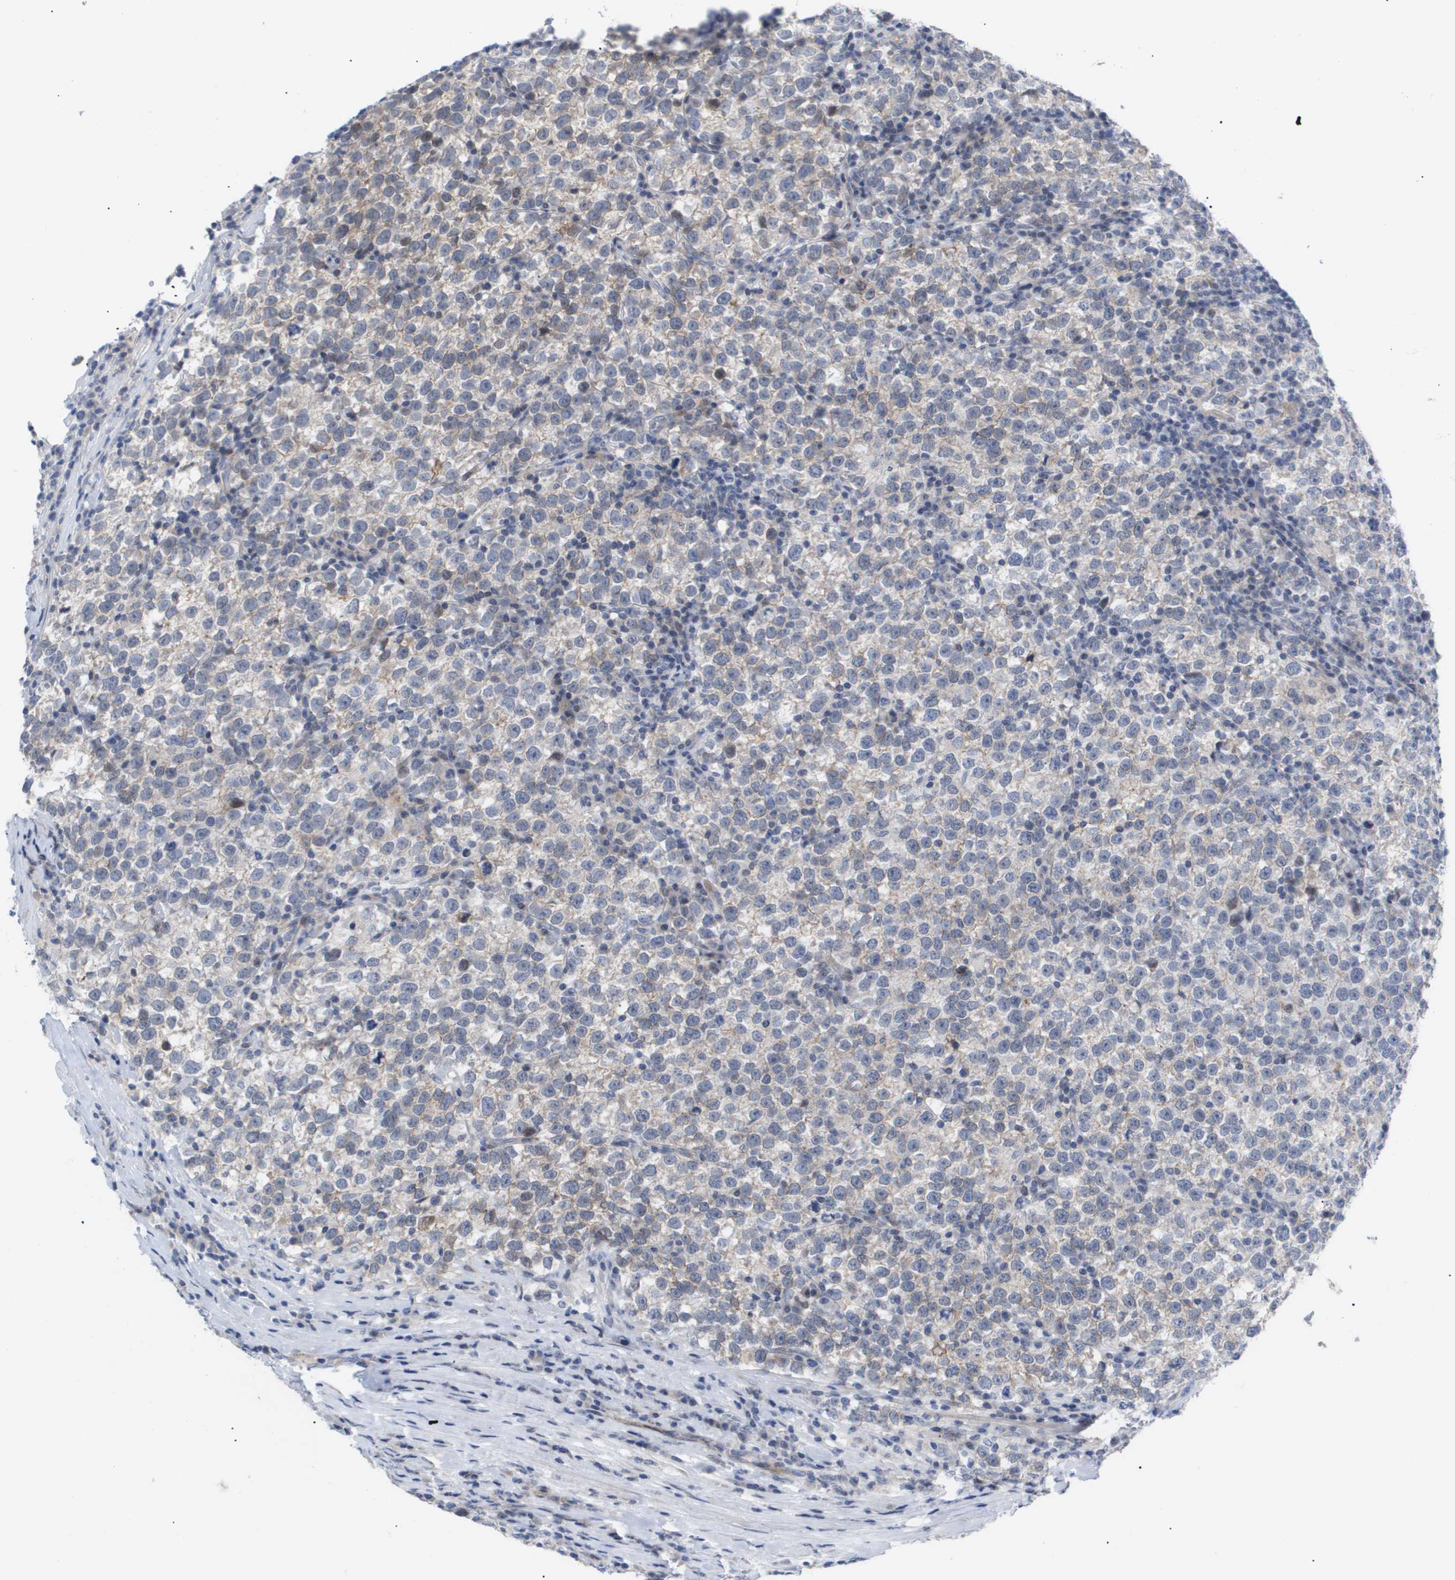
{"staining": {"intensity": "weak", "quantity": "<25%", "location": "cytoplasmic/membranous"}, "tissue": "testis cancer", "cell_type": "Tumor cells", "image_type": "cancer", "snomed": [{"axis": "morphology", "description": "Normal tissue, NOS"}, {"axis": "morphology", "description": "Seminoma, NOS"}, {"axis": "topography", "description": "Testis"}], "caption": "Immunohistochemical staining of seminoma (testis) demonstrates no significant positivity in tumor cells.", "gene": "CAV3", "patient": {"sex": "male", "age": 43}}